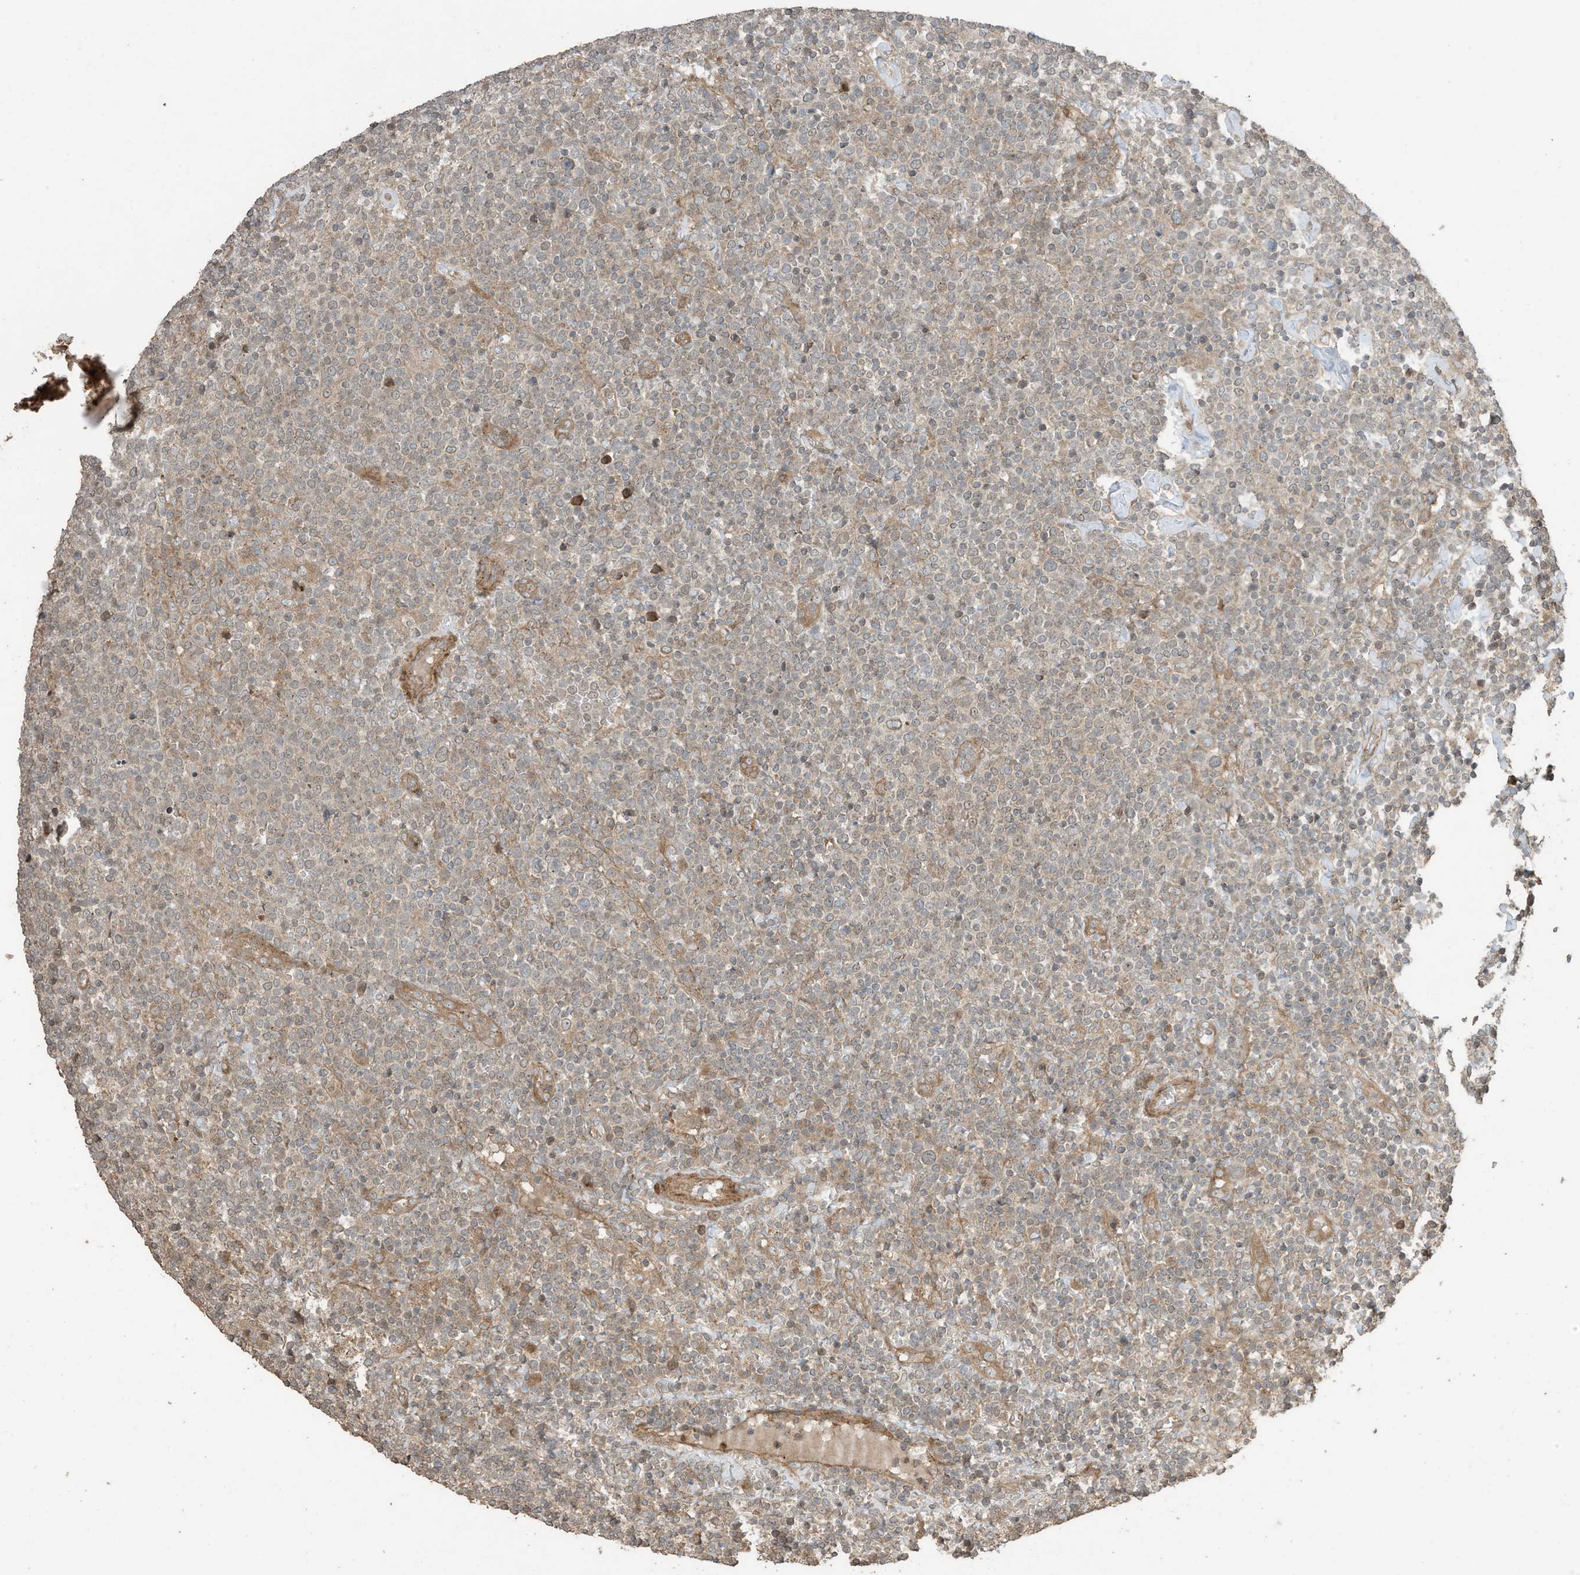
{"staining": {"intensity": "weak", "quantity": ">75%", "location": "cytoplasmic/membranous"}, "tissue": "lymphoma", "cell_type": "Tumor cells", "image_type": "cancer", "snomed": [{"axis": "morphology", "description": "Malignant lymphoma, non-Hodgkin's type, High grade"}, {"axis": "topography", "description": "Lymph node"}], "caption": "A high-resolution micrograph shows immunohistochemistry (IHC) staining of high-grade malignant lymphoma, non-Hodgkin's type, which shows weak cytoplasmic/membranous positivity in about >75% of tumor cells.", "gene": "ZNF653", "patient": {"sex": "male", "age": 61}}